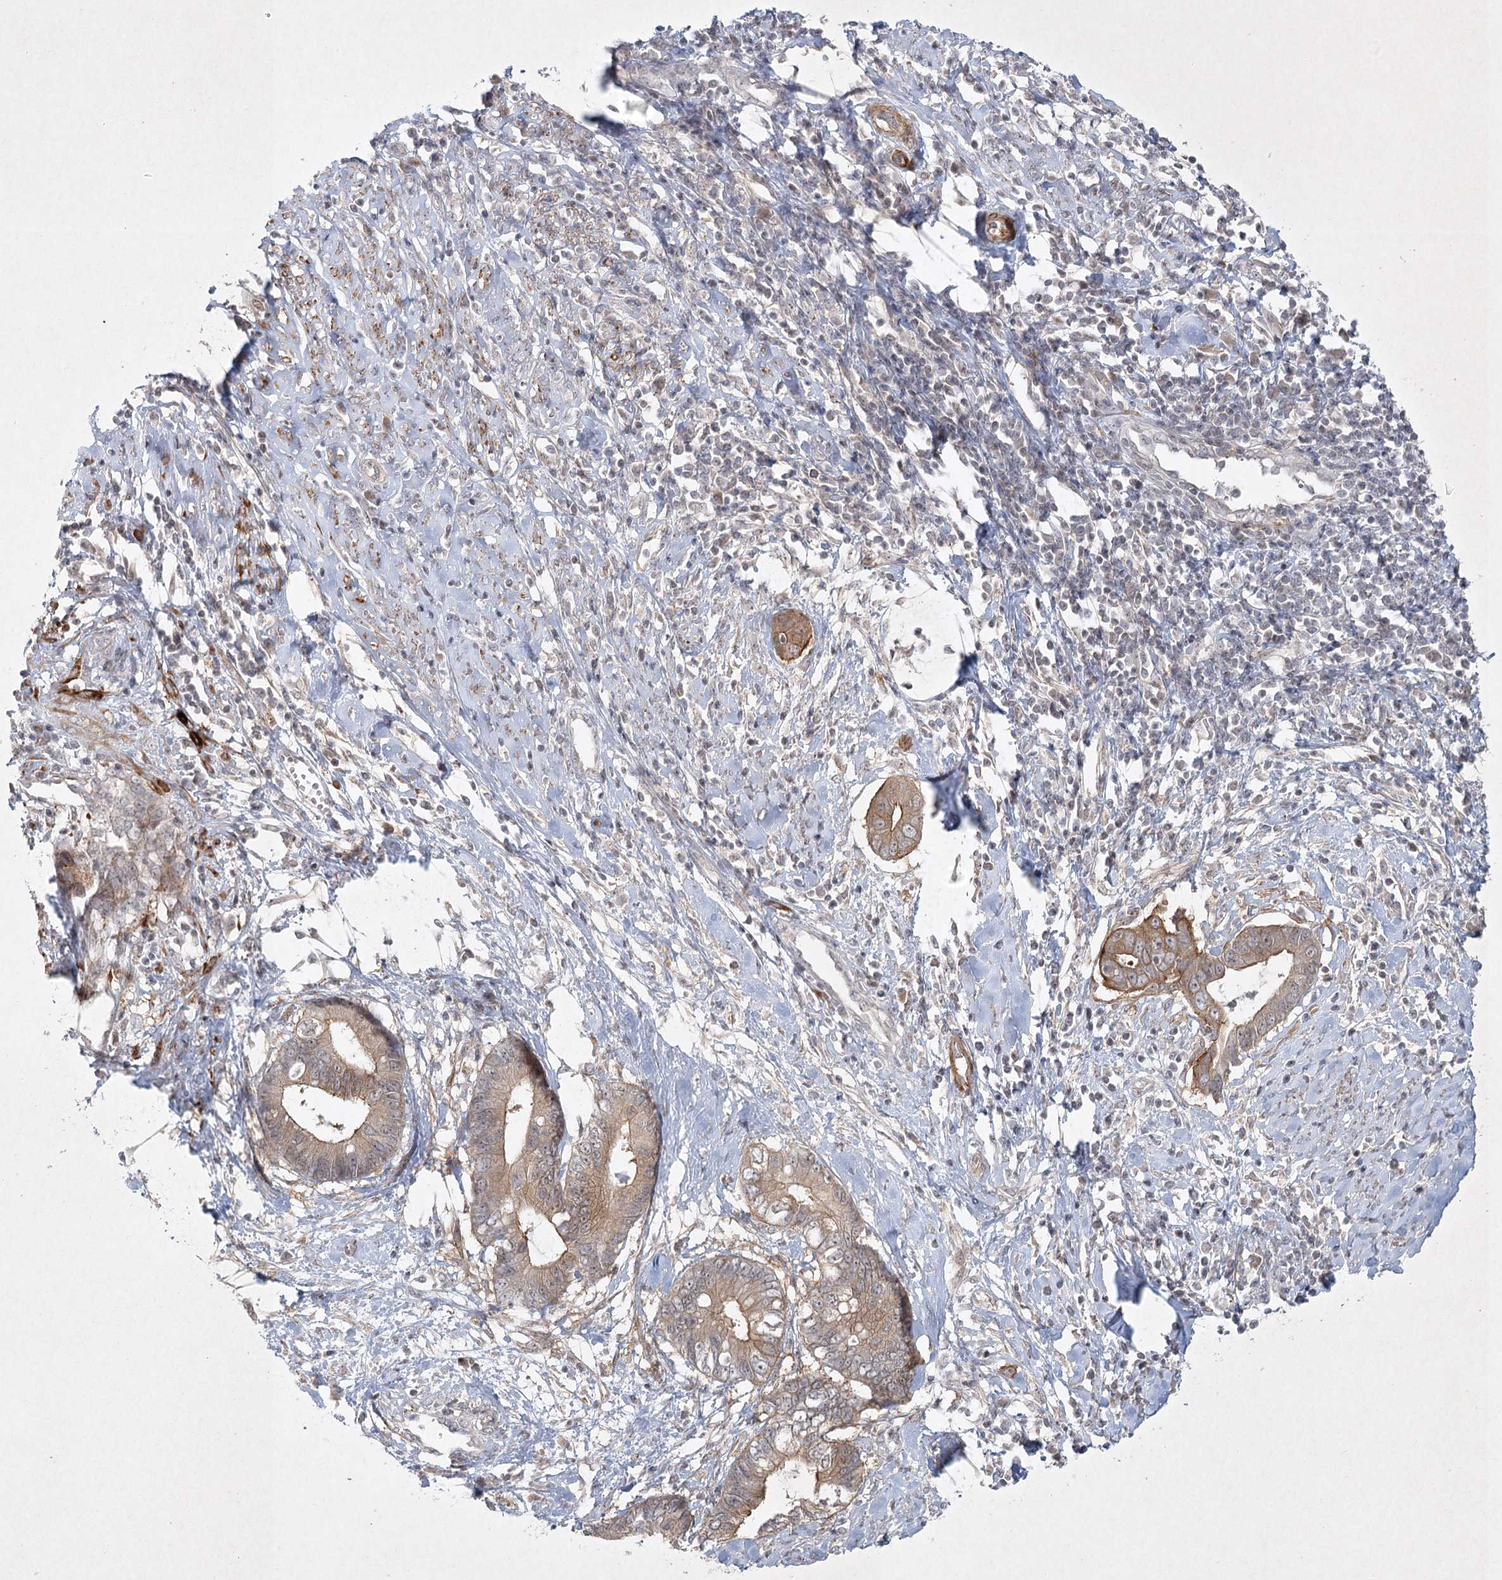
{"staining": {"intensity": "weak", "quantity": ">75%", "location": "cytoplasmic/membranous"}, "tissue": "cervical cancer", "cell_type": "Tumor cells", "image_type": "cancer", "snomed": [{"axis": "morphology", "description": "Adenocarcinoma, NOS"}, {"axis": "topography", "description": "Cervix"}], "caption": "Human adenocarcinoma (cervical) stained with a brown dye demonstrates weak cytoplasmic/membranous positive expression in about >75% of tumor cells.", "gene": "SH2D3A", "patient": {"sex": "female", "age": 44}}